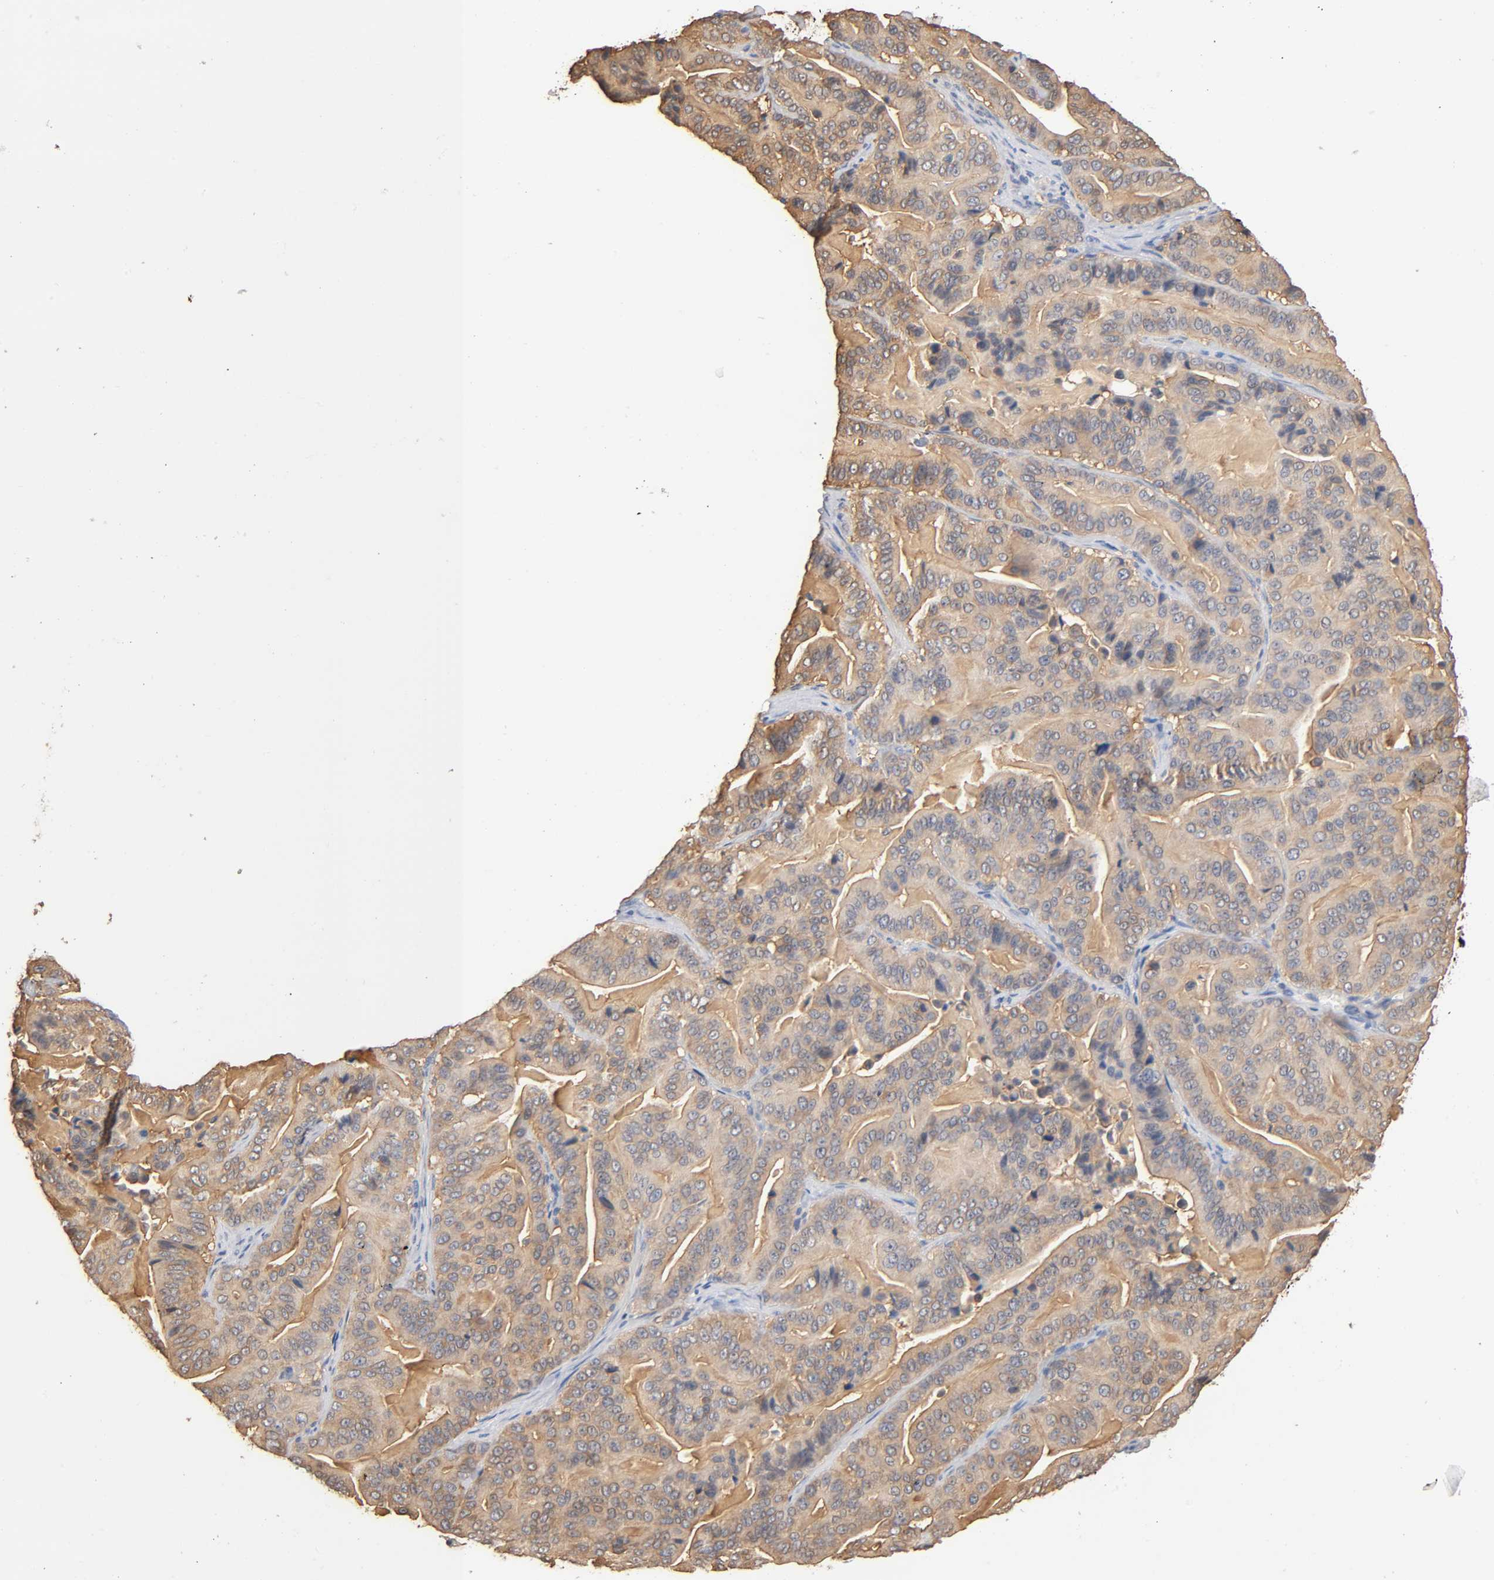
{"staining": {"intensity": "weak", "quantity": ">75%", "location": "cytoplasmic/membranous"}, "tissue": "pancreatic cancer", "cell_type": "Tumor cells", "image_type": "cancer", "snomed": [{"axis": "morphology", "description": "Adenocarcinoma, NOS"}, {"axis": "topography", "description": "Pancreas"}], "caption": "Weak cytoplasmic/membranous protein staining is appreciated in about >75% of tumor cells in adenocarcinoma (pancreatic).", "gene": "ALDOA", "patient": {"sex": "male", "age": 63}}